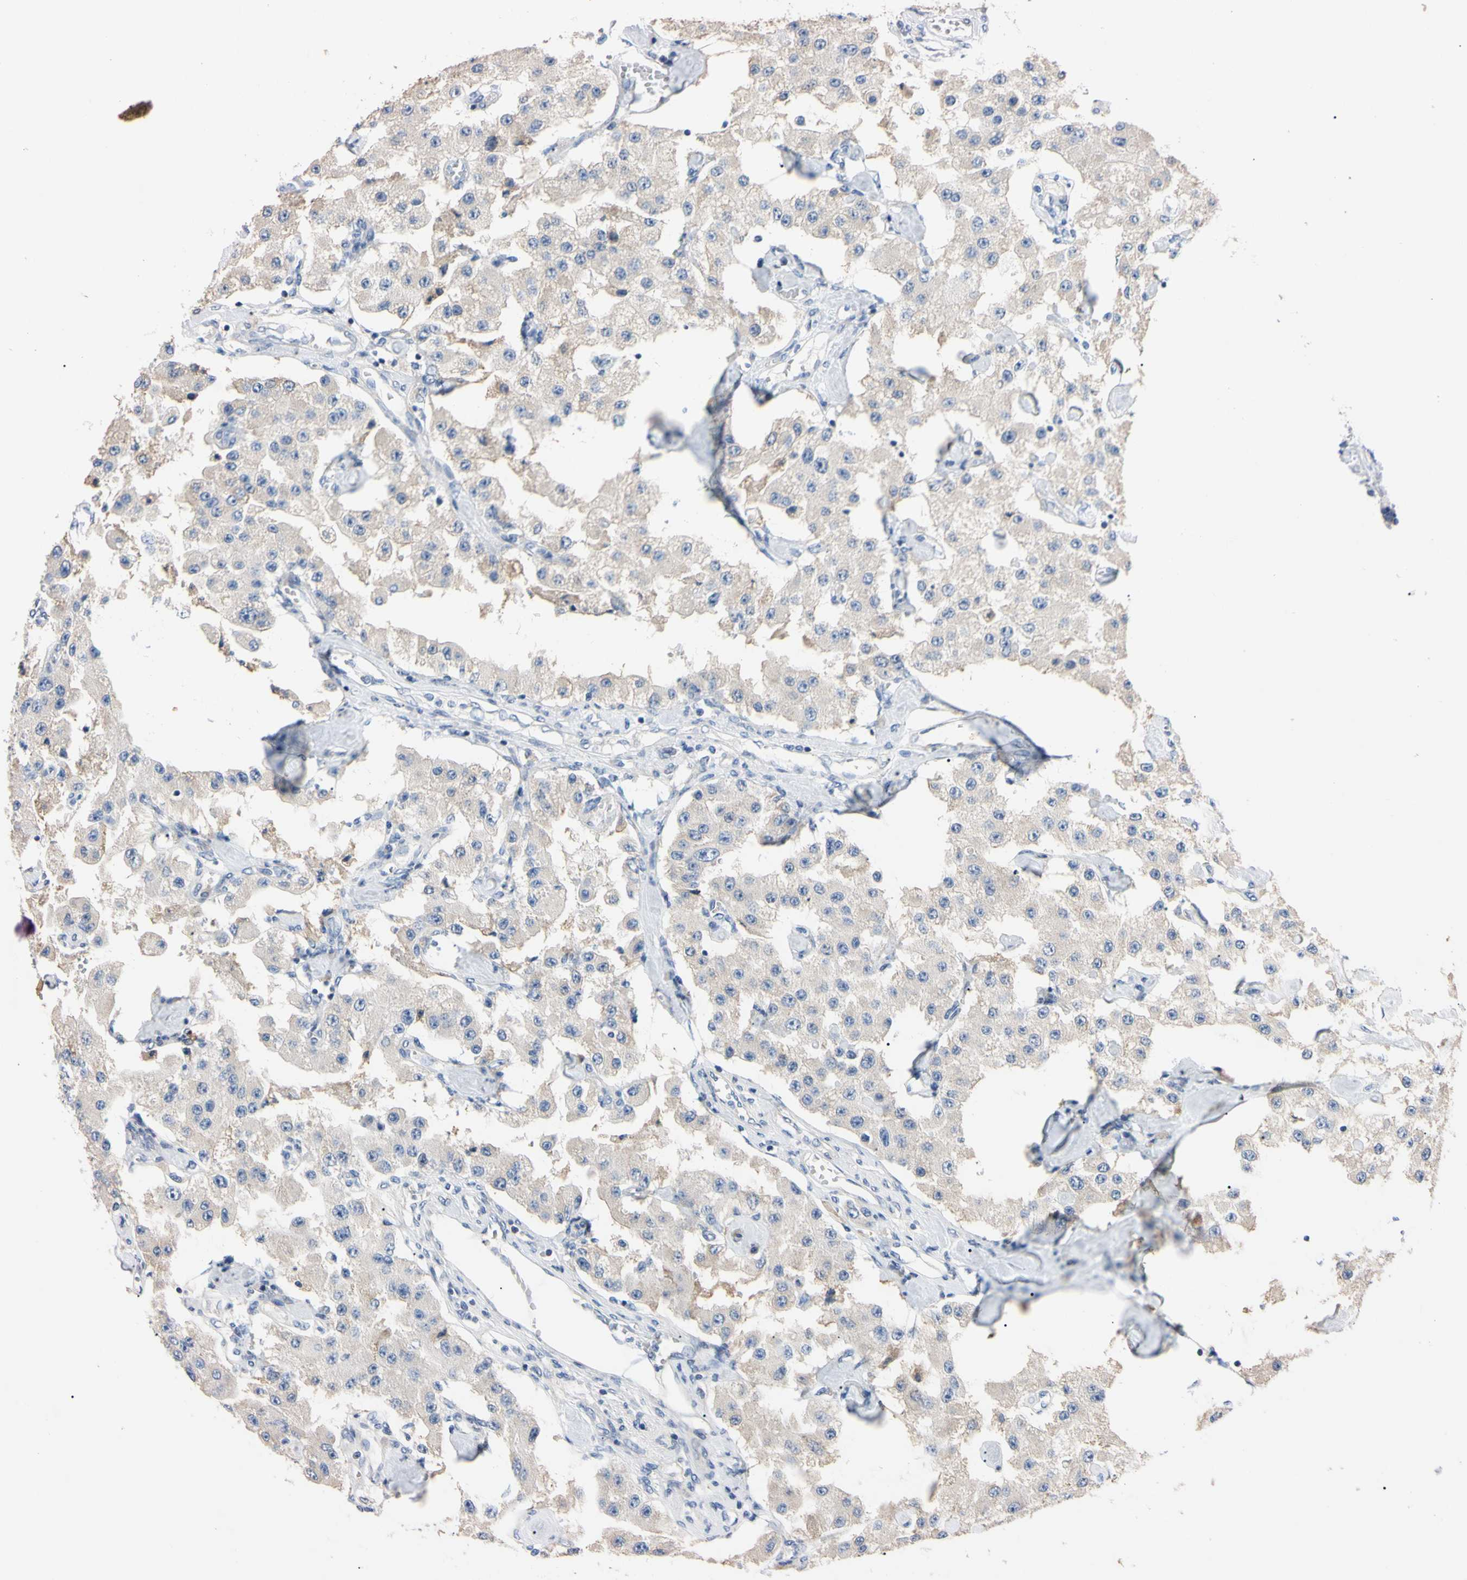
{"staining": {"intensity": "negative", "quantity": "none", "location": "none"}, "tissue": "carcinoid", "cell_type": "Tumor cells", "image_type": "cancer", "snomed": [{"axis": "morphology", "description": "Carcinoid, malignant, NOS"}, {"axis": "topography", "description": "Pancreas"}], "caption": "High magnification brightfield microscopy of carcinoid stained with DAB (3,3'-diaminobenzidine) (brown) and counterstained with hematoxylin (blue): tumor cells show no significant expression. Brightfield microscopy of immunohistochemistry (IHC) stained with DAB (brown) and hematoxylin (blue), captured at high magnification.", "gene": "PNKD", "patient": {"sex": "male", "age": 41}}